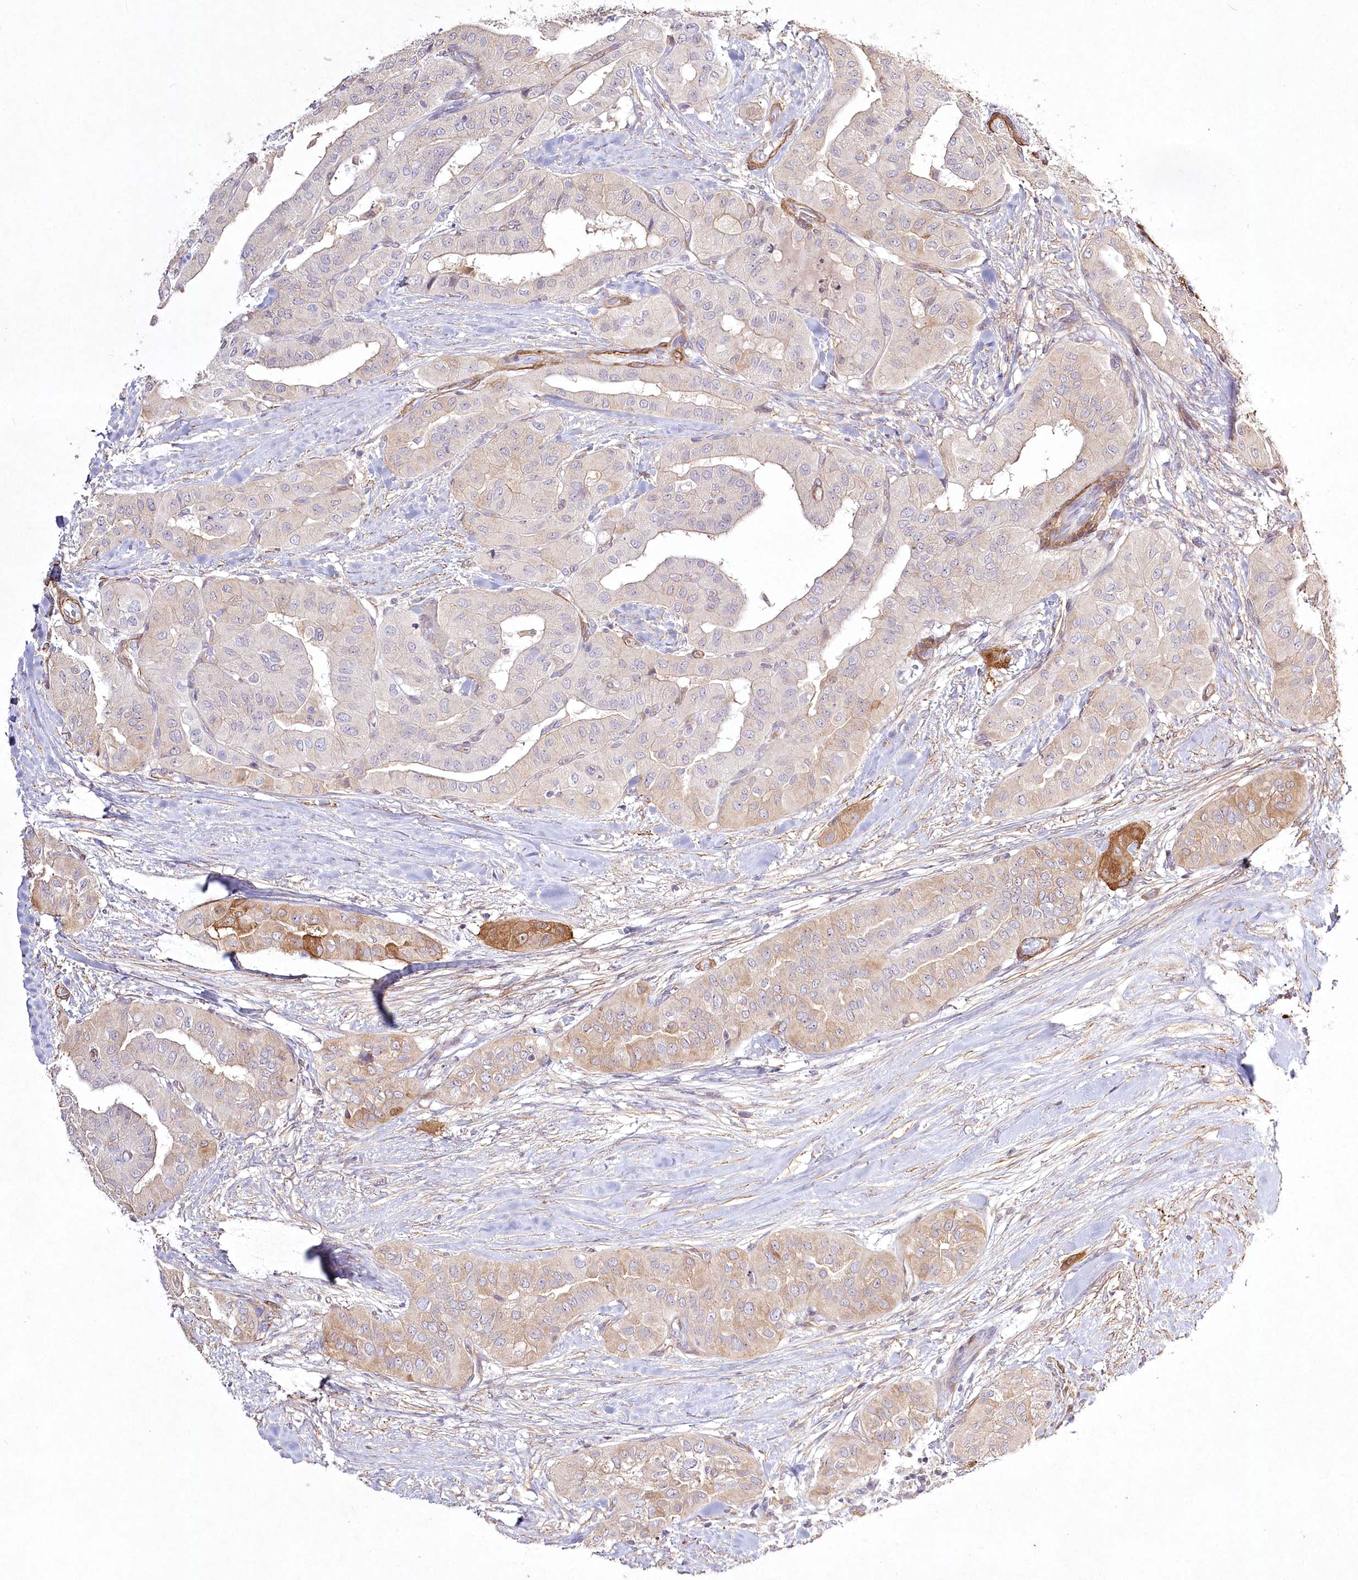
{"staining": {"intensity": "moderate", "quantity": "<25%", "location": "cytoplasmic/membranous"}, "tissue": "thyroid cancer", "cell_type": "Tumor cells", "image_type": "cancer", "snomed": [{"axis": "morphology", "description": "Papillary adenocarcinoma, NOS"}, {"axis": "topography", "description": "Thyroid gland"}], "caption": "Papillary adenocarcinoma (thyroid) stained for a protein reveals moderate cytoplasmic/membranous positivity in tumor cells. Immunohistochemistry (ihc) stains the protein in brown and the nuclei are stained blue.", "gene": "INPP4B", "patient": {"sex": "female", "age": 59}}